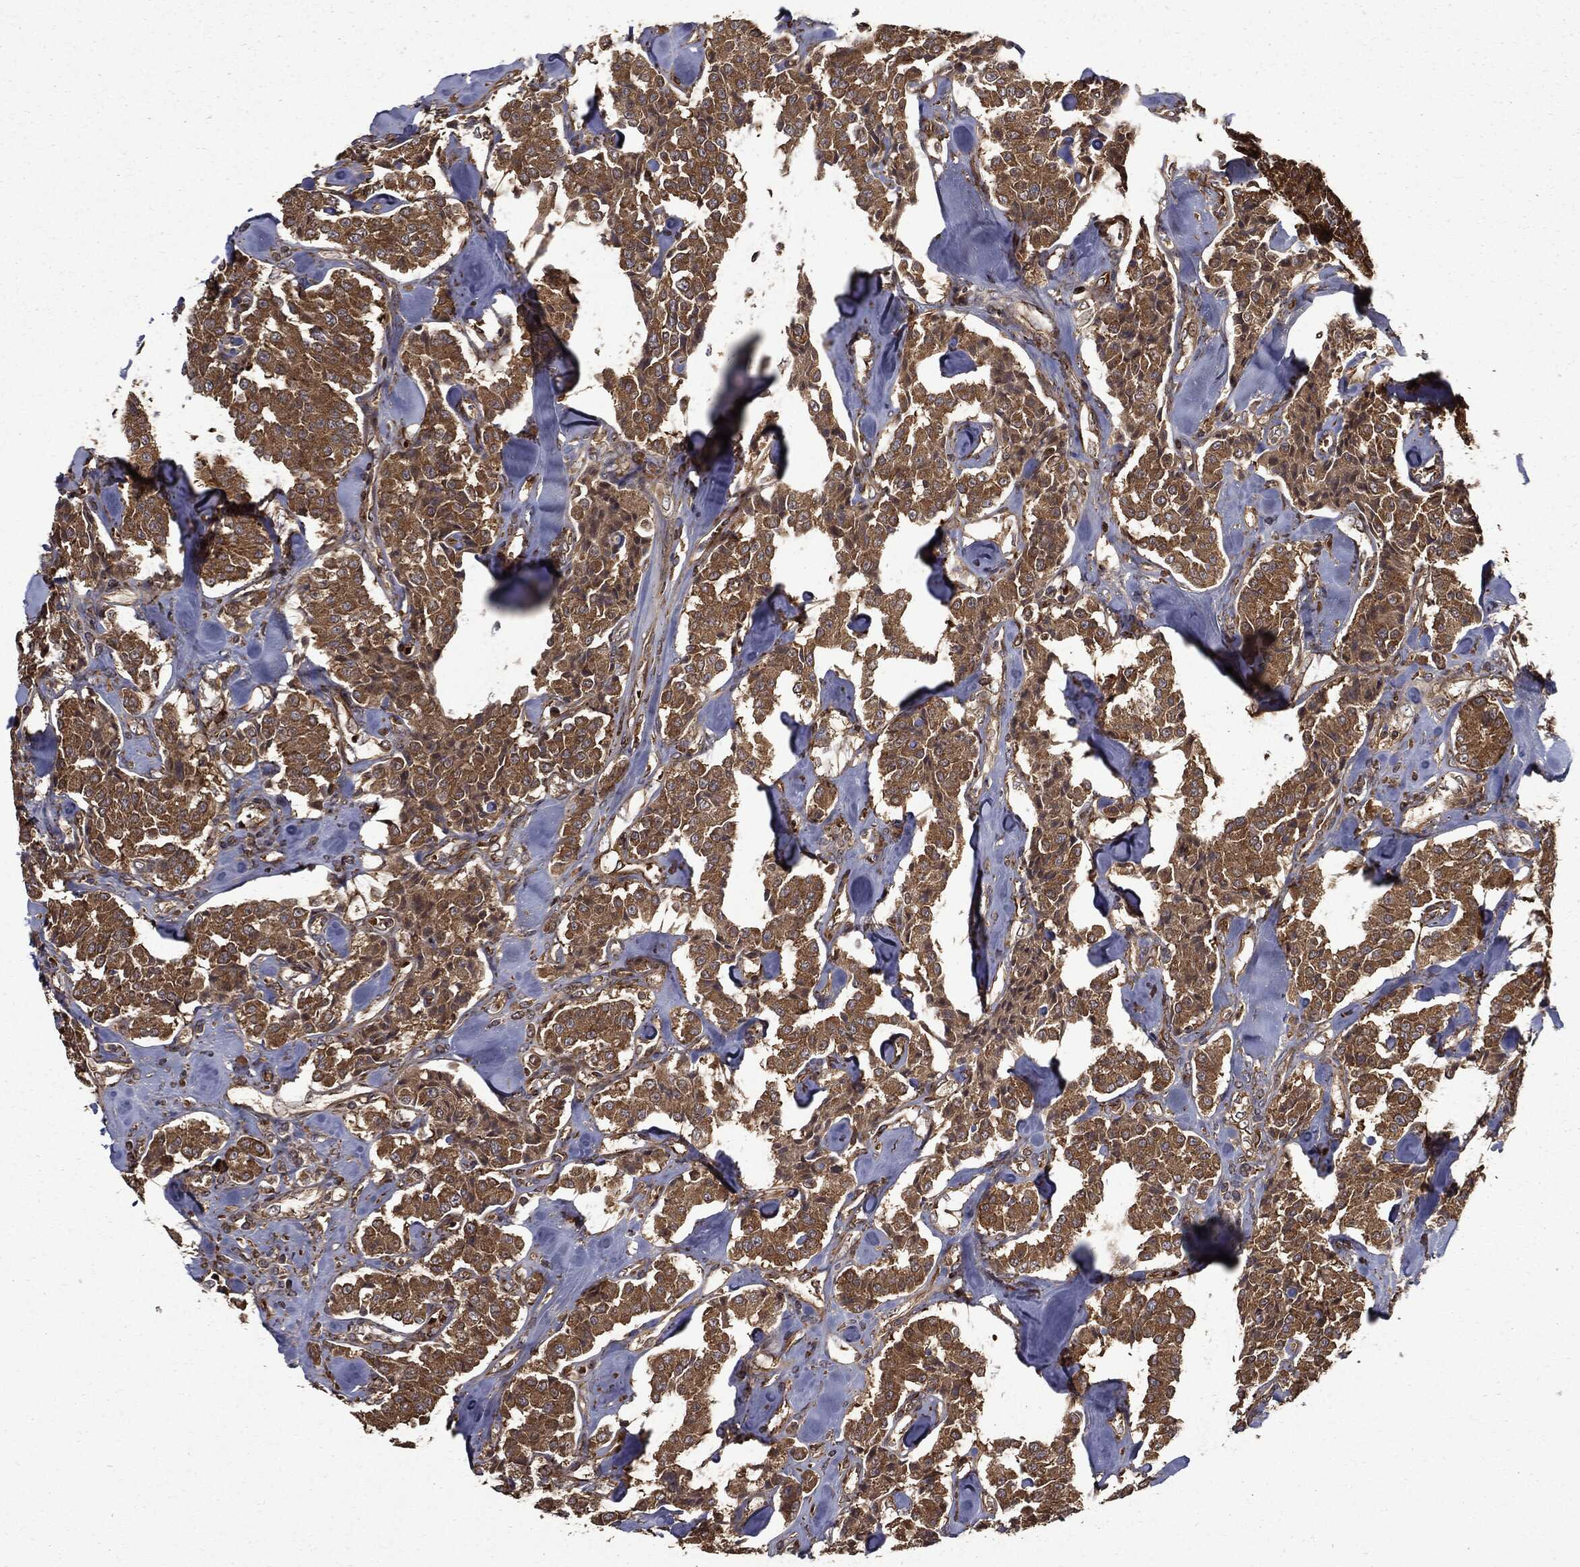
{"staining": {"intensity": "moderate", "quantity": ">75%", "location": "cytoplasmic/membranous"}, "tissue": "carcinoid", "cell_type": "Tumor cells", "image_type": "cancer", "snomed": [{"axis": "morphology", "description": "Carcinoid, malignant, NOS"}, {"axis": "topography", "description": "Pancreas"}], "caption": "A brown stain labels moderate cytoplasmic/membranous staining of a protein in carcinoid (malignant) tumor cells.", "gene": "HTT", "patient": {"sex": "male", "age": 41}}